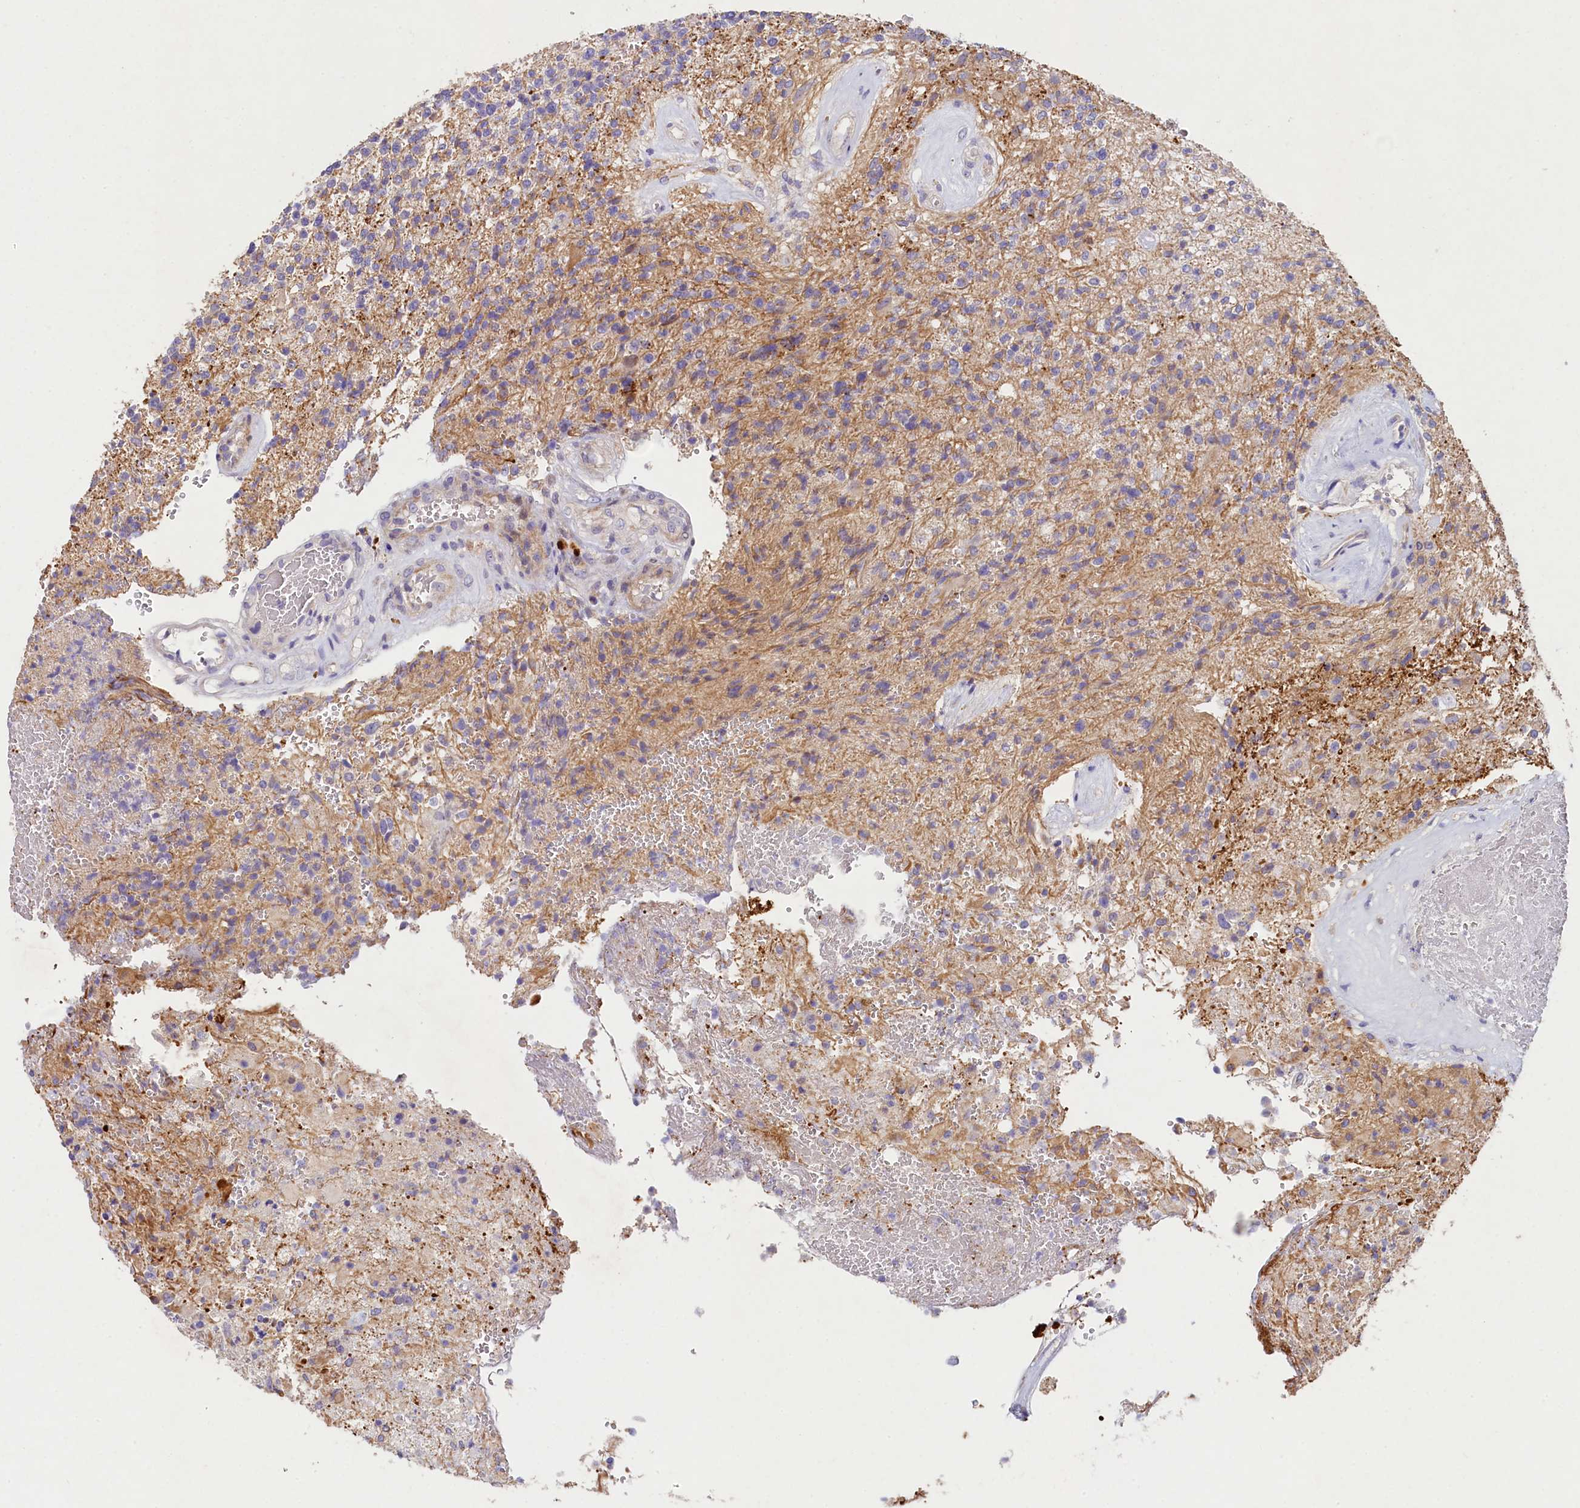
{"staining": {"intensity": "negative", "quantity": "none", "location": "none"}, "tissue": "glioma", "cell_type": "Tumor cells", "image_type": "cancer", "snomed": [{"axis": "morphology", "description": "Glioma, malignant, High grade"}, {"axis": "topography", "description": "Brain"}], "caption": "Malignant high-grade glioma was stained to show a protein in brown. There is no significant expression in tumor cells.", "gene": "FXYD6", "patient": {"sex": "male", "age": 56}}